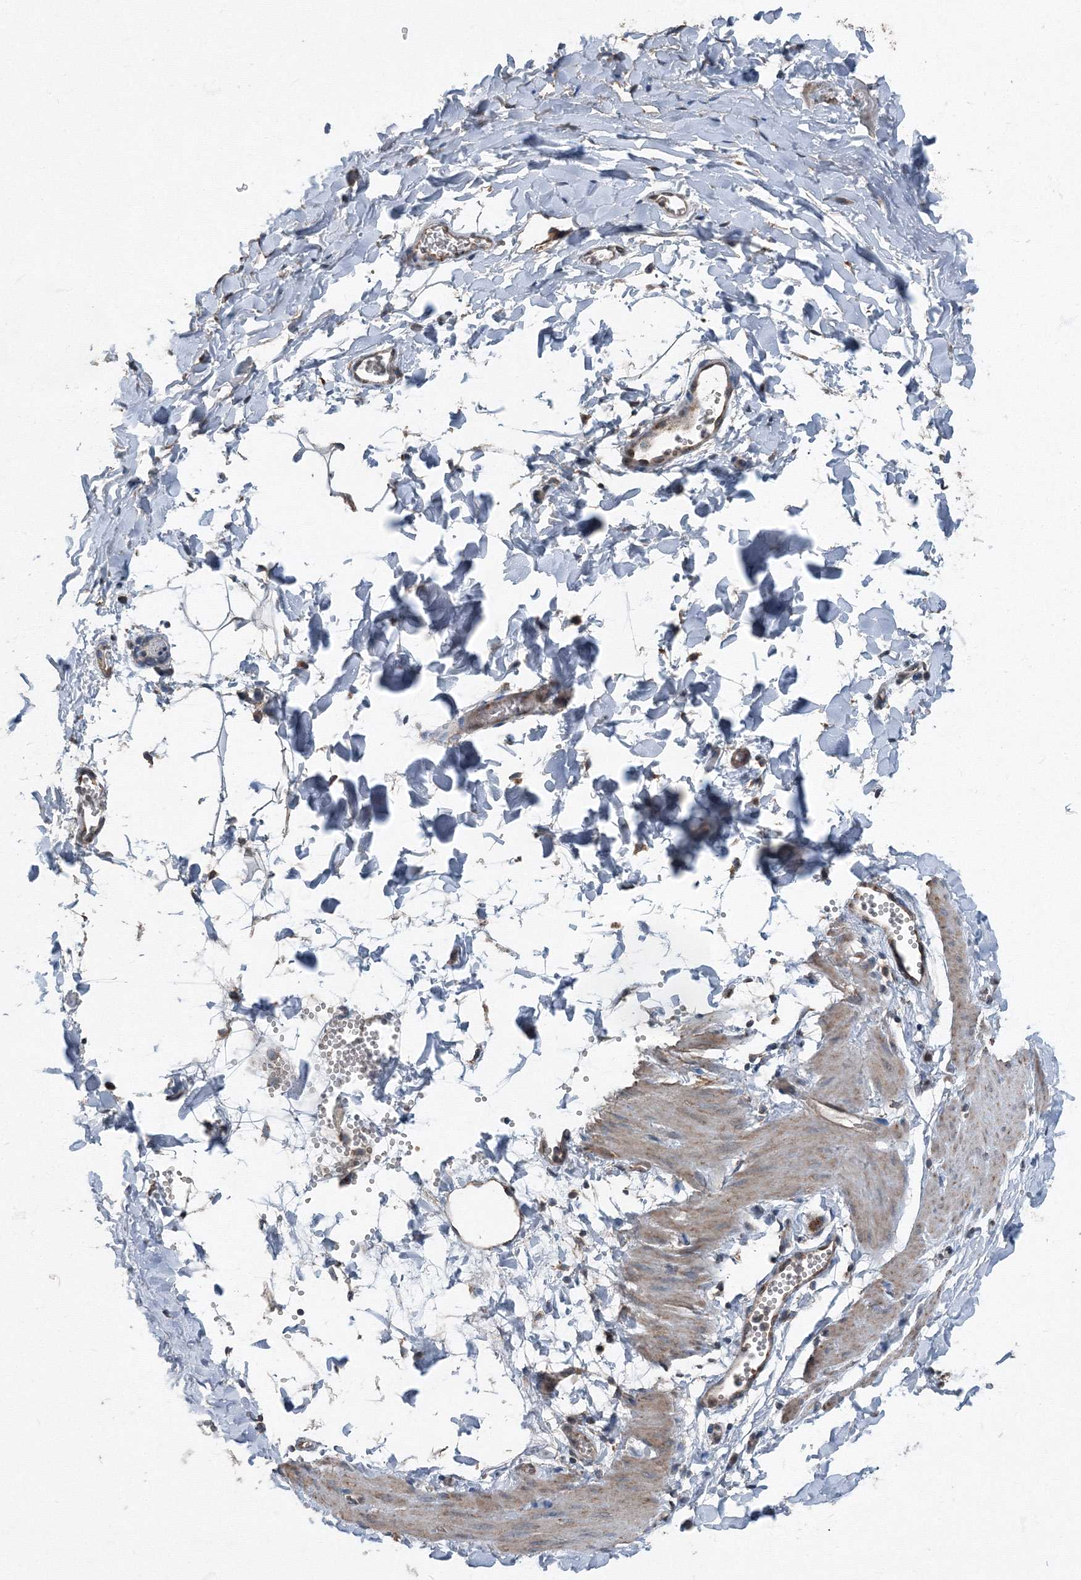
{"staining": {"intensity": "weak", "quantity": ">75%", "location": "cytoplasmic/membranous"}, "tissue": "adipose tissue", "cell_type": "Adipocytes", "image_type": "normal", "snomed": [{"axis": "morphology", "description": "Normal tissue, NOS"}, {"axis": "topography", "description": "Gallbladder"}, {"axis": "topography", "description": "Peripheral nerve tissue"}], "caption": "Benign adipose tissue reveals weak cytoplasmic/membranous expression in about >75% of adipocytes, visualized by immunohistochemistry. (DAB IHC, brown staining for protein, blue staining for nuclei).", "gene": "AASDH", "patient": {"sex": "male", "age": 38}}